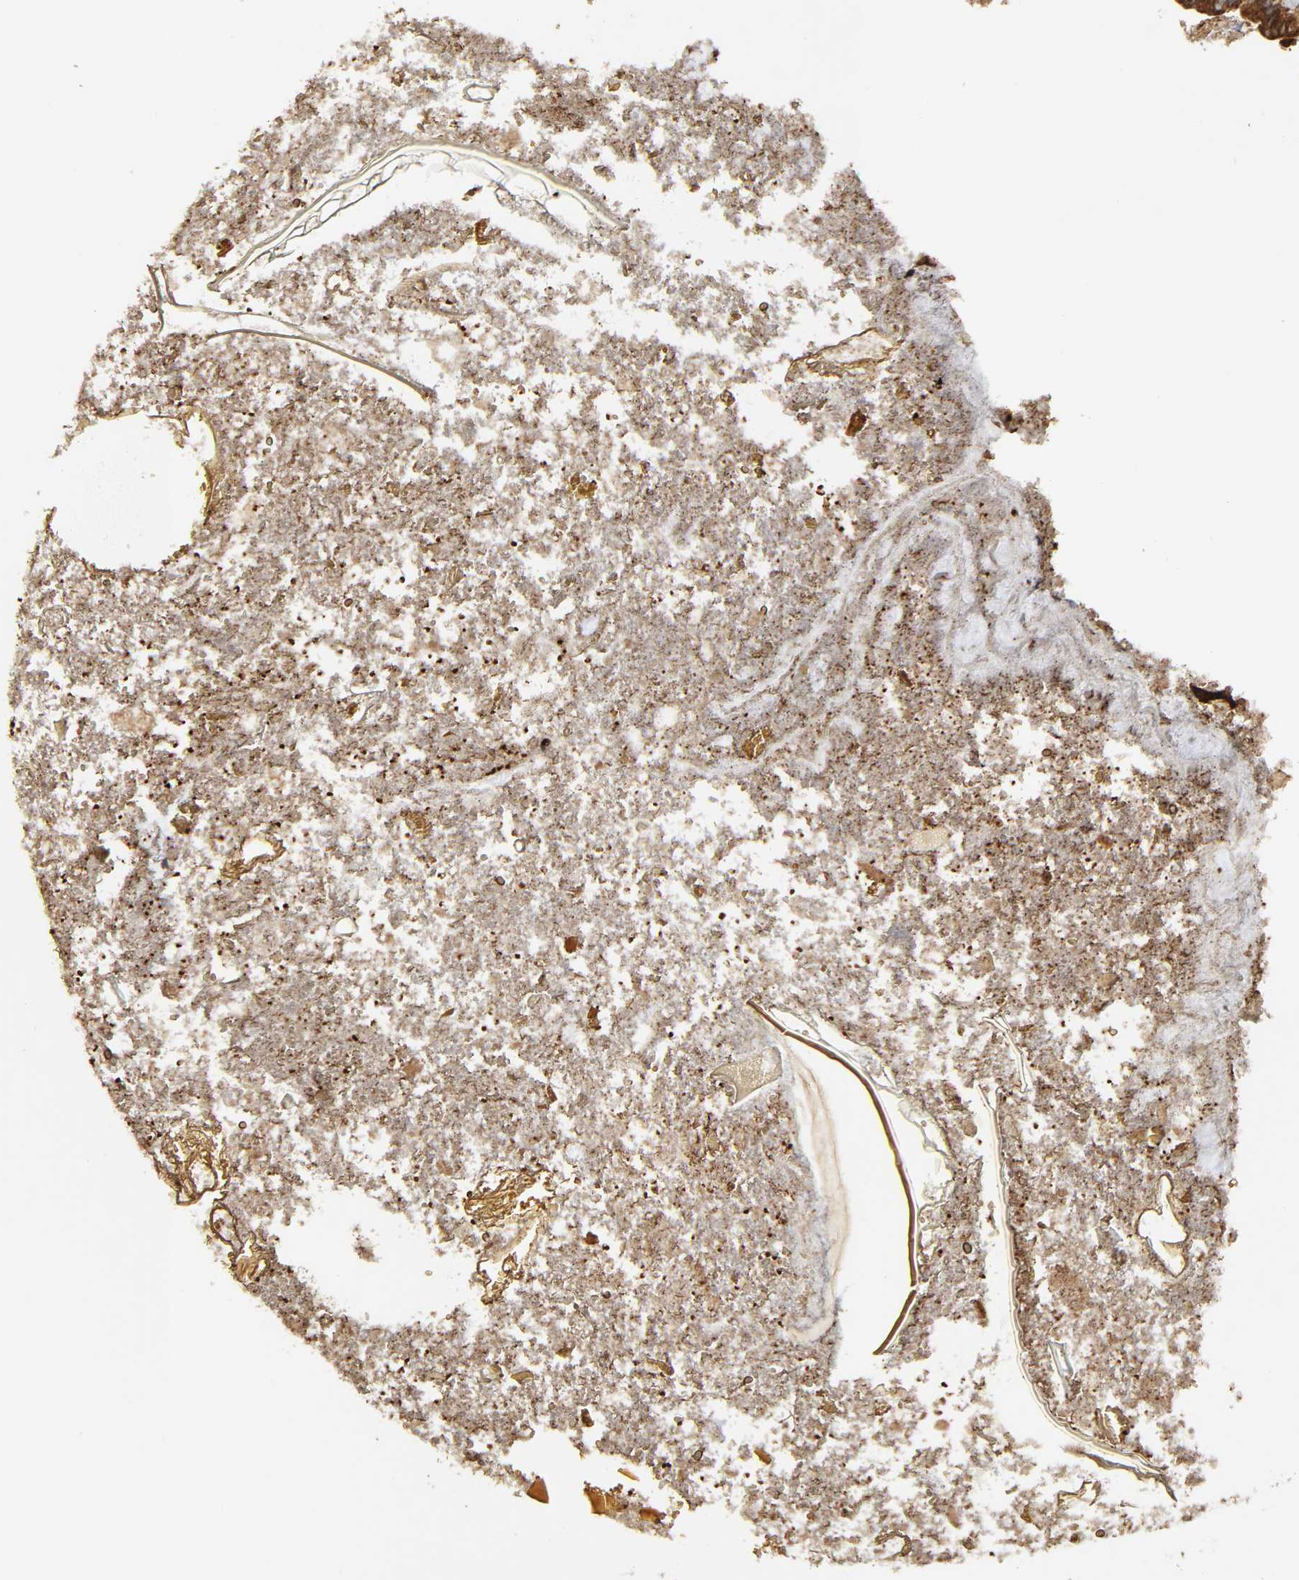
{"staining": {"intensity": "strong", "quantity": ">75%", "location": "cytoplasmic/membranous"}, "tissue": "appendix", "cell_type": "Glandular cells", "image_type": "normal", "snomed": [{"axis": "morphology", "description": "Normal tissue, NOS"}, {"axis": "topography", "description": "Appendix"}], "caption": "Immunohistochemical staining of normal human appendix reveals >75% levels of strong cytoplasmic/membranous protein staining in about >75% of glandular cells.", "gene": "POR", "patient": {"sex": "female", "age": 10}}